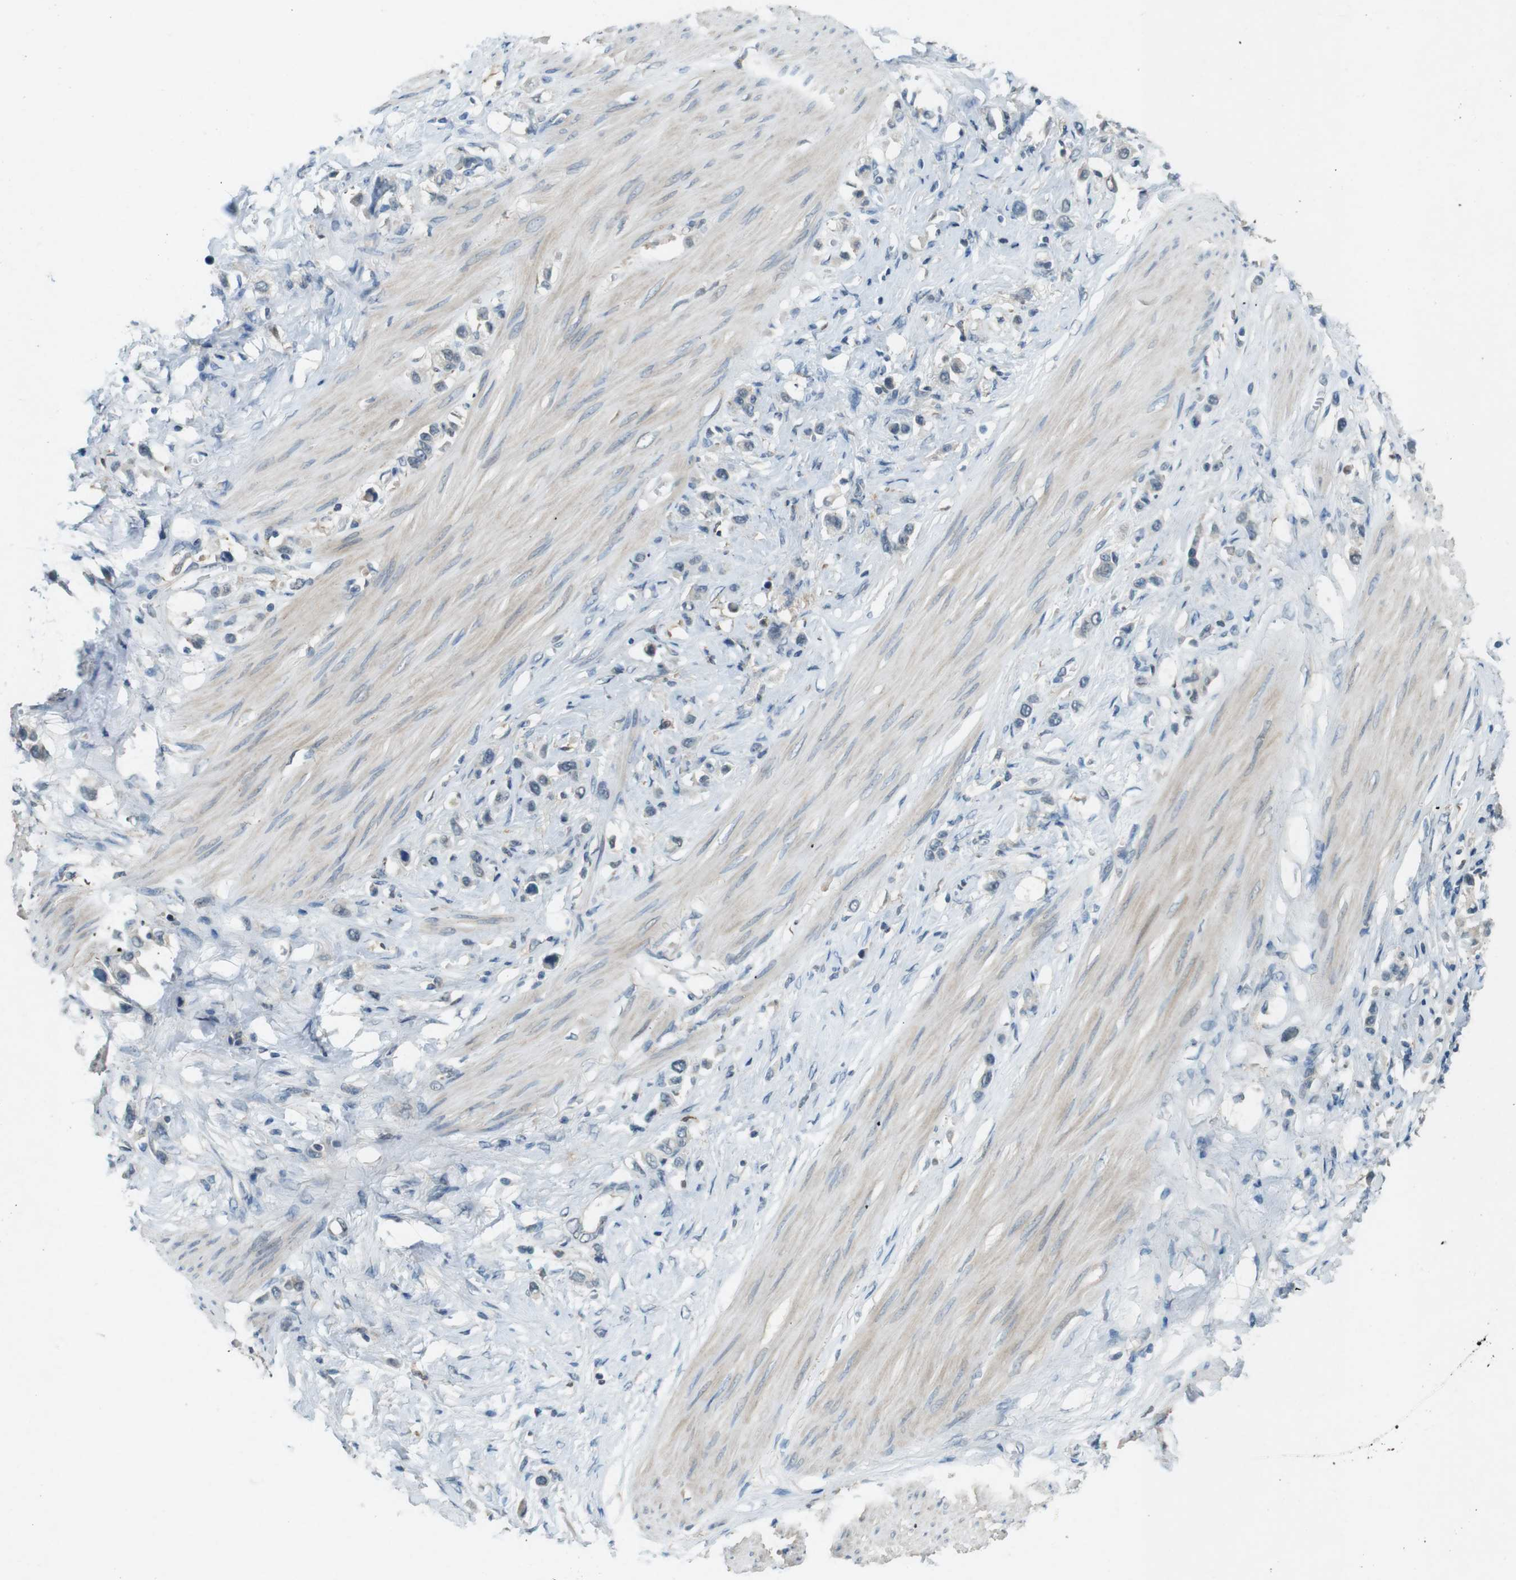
{"staining": {"intensity": "negative", "quantity": "none", "location": "none"}, "tissue": "stomach cancer", "cell_type": "Tumor cells", "image_type": "cancer", "snomed": [{"axis": "morphology", "description": "Adenocarcinoma, NOS"}, {"axis": "topography", "description": "Stomach"}], "caption": "An image of stomach cancer stained for a protein demonstrates no brown staining in tumor cells.", "gene": "CDK14", "patient": {"sex": "female", "age": 65}}